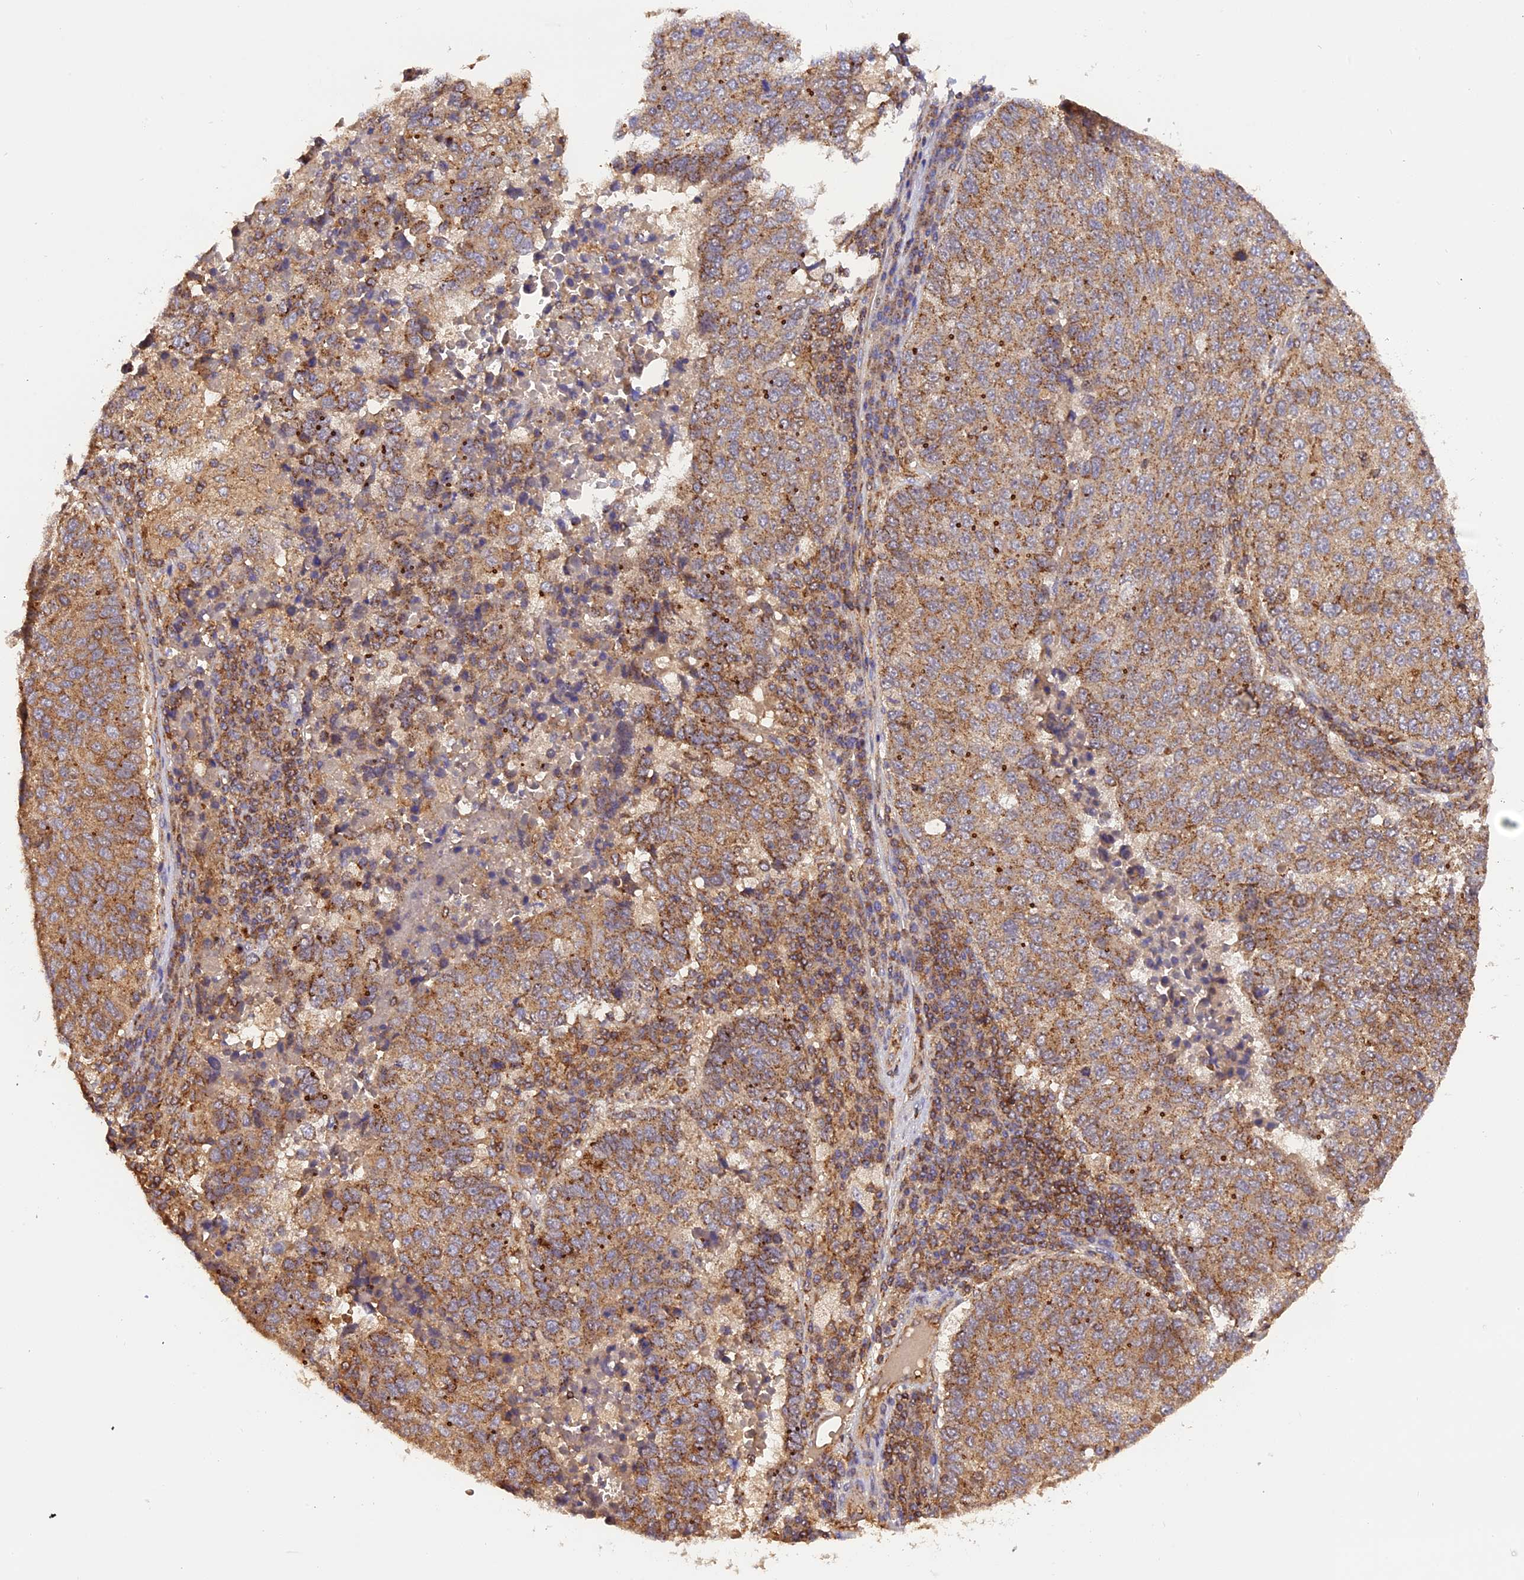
{"staining": {"intensity": "moderate", "quantity": ">75%", "location": "cytoplasmic/membranous"}, "tissue": "lung cancer", "cell_type": "Tumor cells", "image_type": "cancer", "snomed": [{"axis": "morphology", "description": "Squamous cell carcinoma, NOS"}, {"axis": "topography", "description": "Lung"}], "caption": "Squamous cell carcinoma (lung) was stained to show a protein in brown. There is medium levels of moderate cytoplasmic/membranous positivity in about >75% of tumor cells. (brown staining indicates protein expression, while blue staining denotes nuclei).", "gene": "PEX3", "patient": {"sex": "male", "age": 73}}